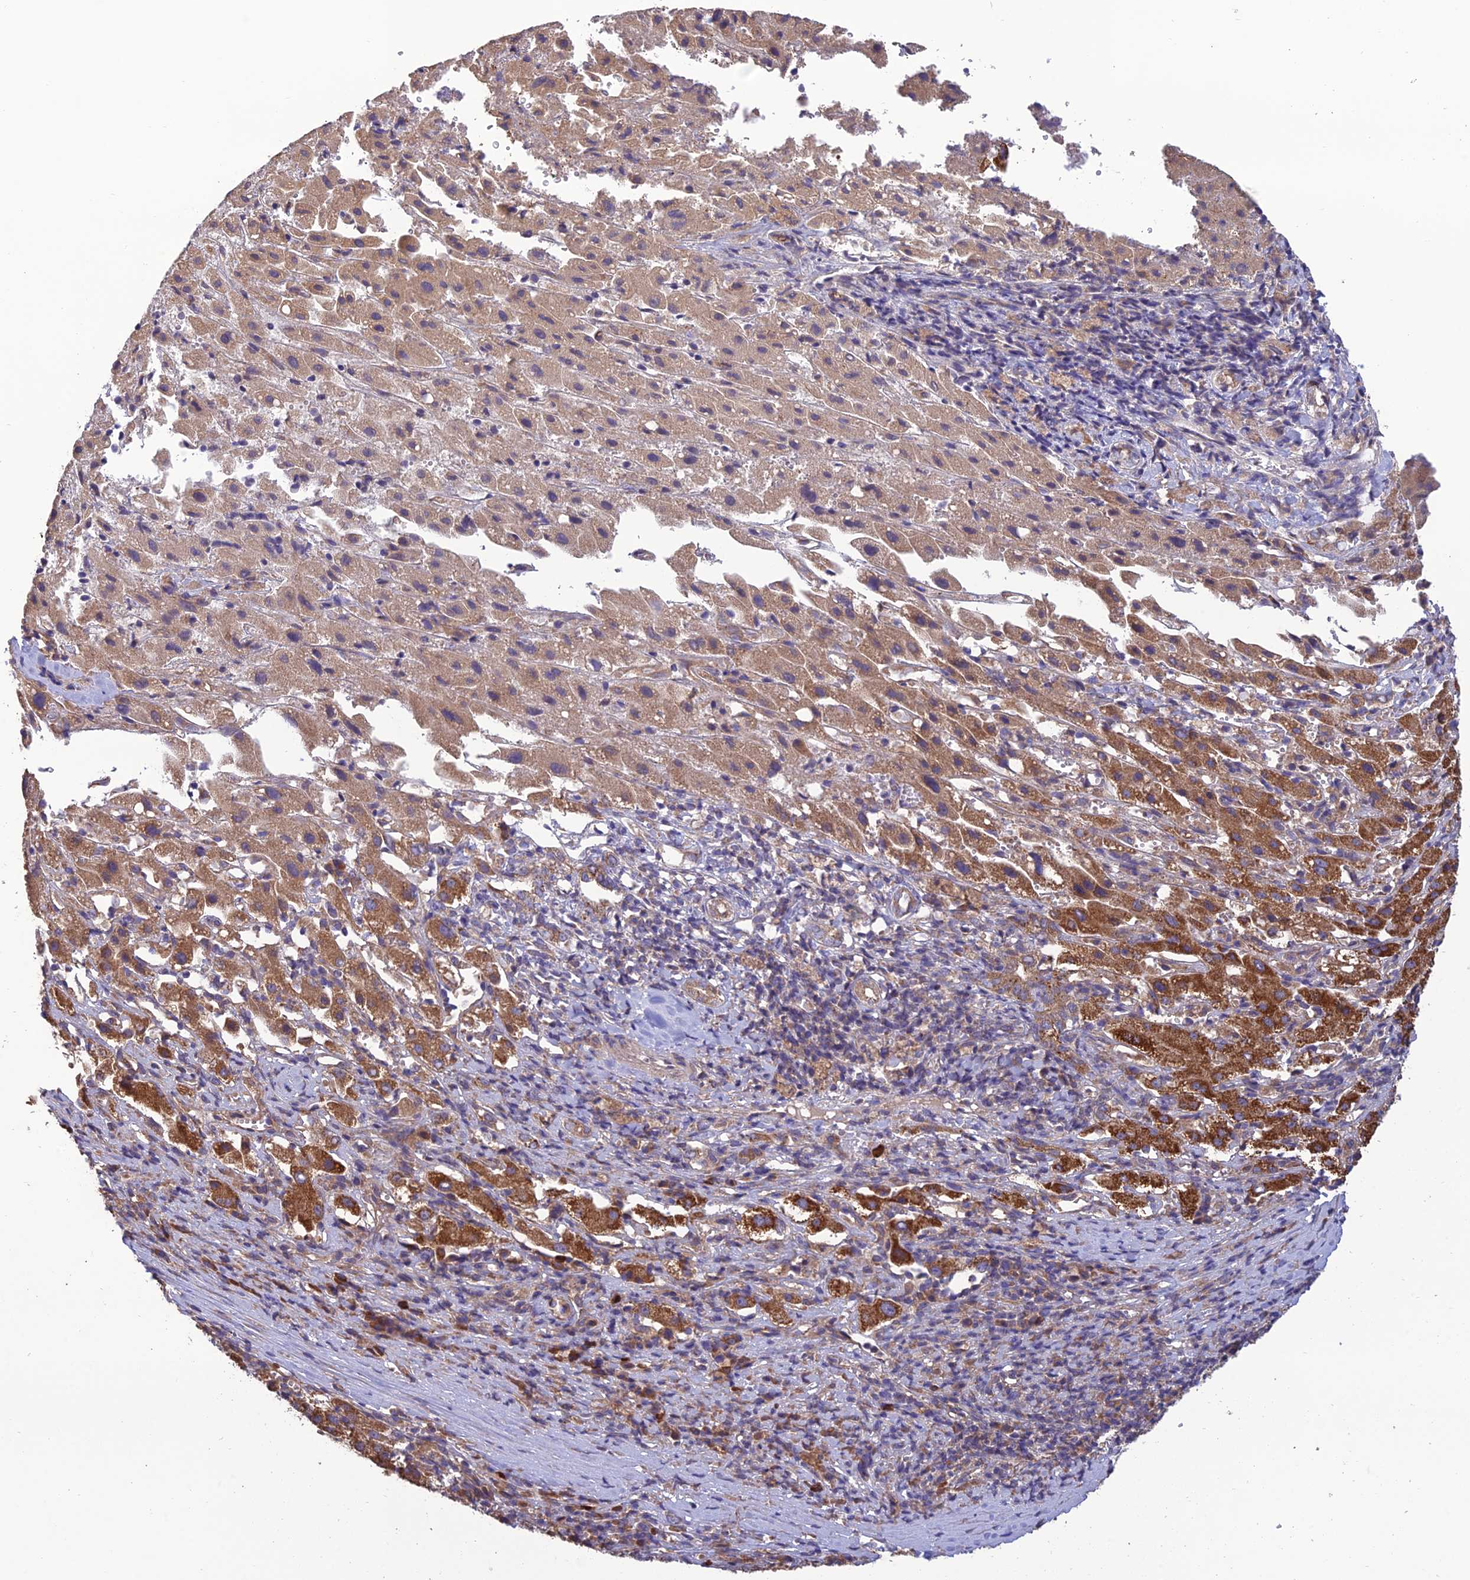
{"staining": {"intensity": "strong", "quantity": ">75%", "location": "cytoplasmic/membranous"}, "tissue": "liver cancer", "cell_type": "Tumor cells", "image_type": "cancer", "snomed": [{"axis": "morphology", "description": "Carcinoma, Hepatocellular, NOS"}, {"axis": "topography", "description": "Liver"}], "caption": "DAB immunohistochemical staining of human liver hepatocellular carcinoma exhibits strong cytoplasmic/membranous protein positivity in approximately >75% of tumor cells.", "gene": "MRNIP", "patient": {"sex": "female", "age": 58}}